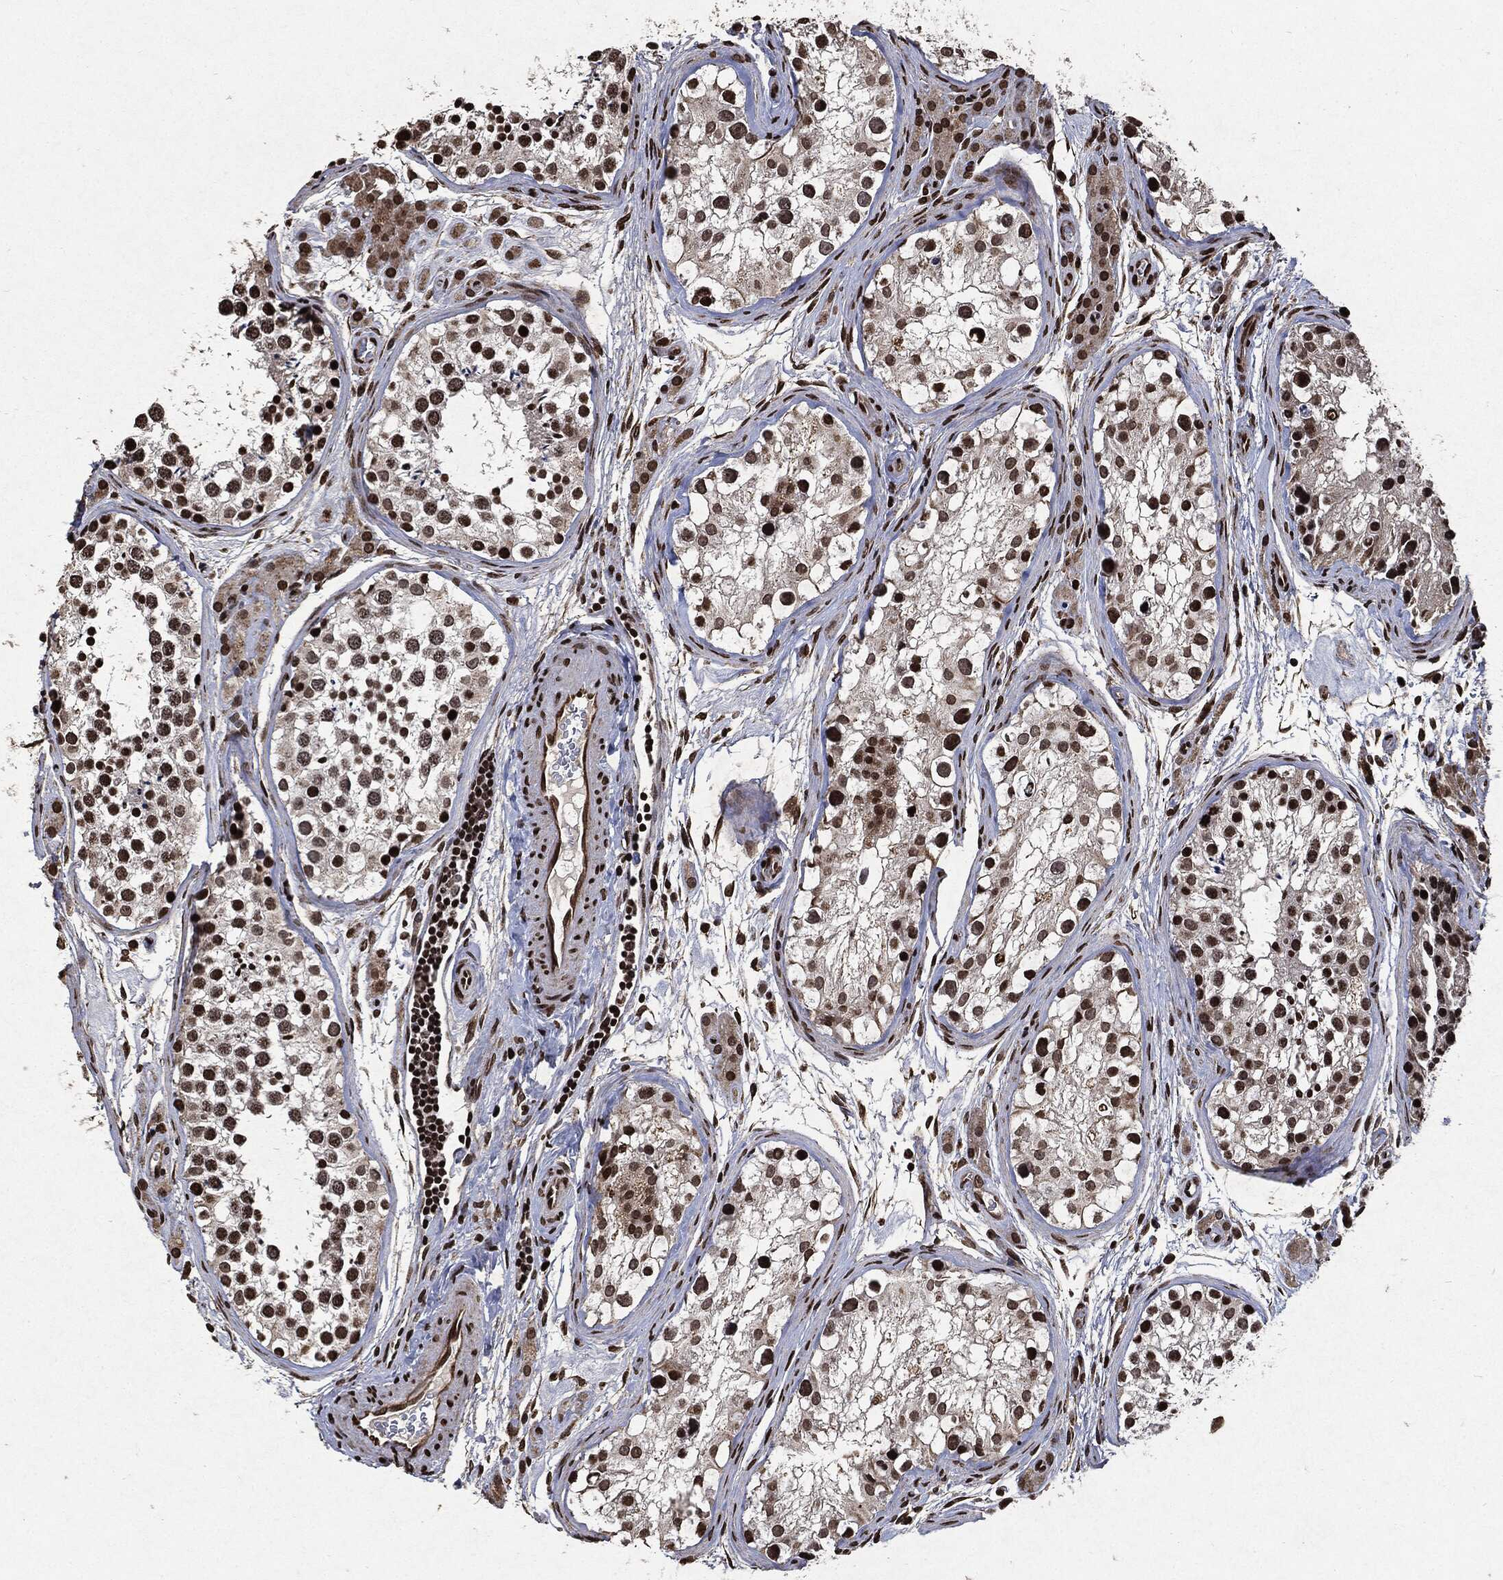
{"staining": {"intensity": "strong", "quantity": "<25%", "location": "nuclear"}, "tissue": "testis", "cell_type": "Cells in seminiferous ducts", "image_type": "normal", "snomed": [{"axis": "morphology", "description": "Normal tissue, NOS"}, {"axis": "topography", "description": "Testis"}], "caption": "Testis stained with immunohistochemistry (IHC) demonstrates strong nuclear expression in about <25% of cells in seminiferous ducts.", "gene": "JUN", "patient": {"sex": "male", "age": 31}}